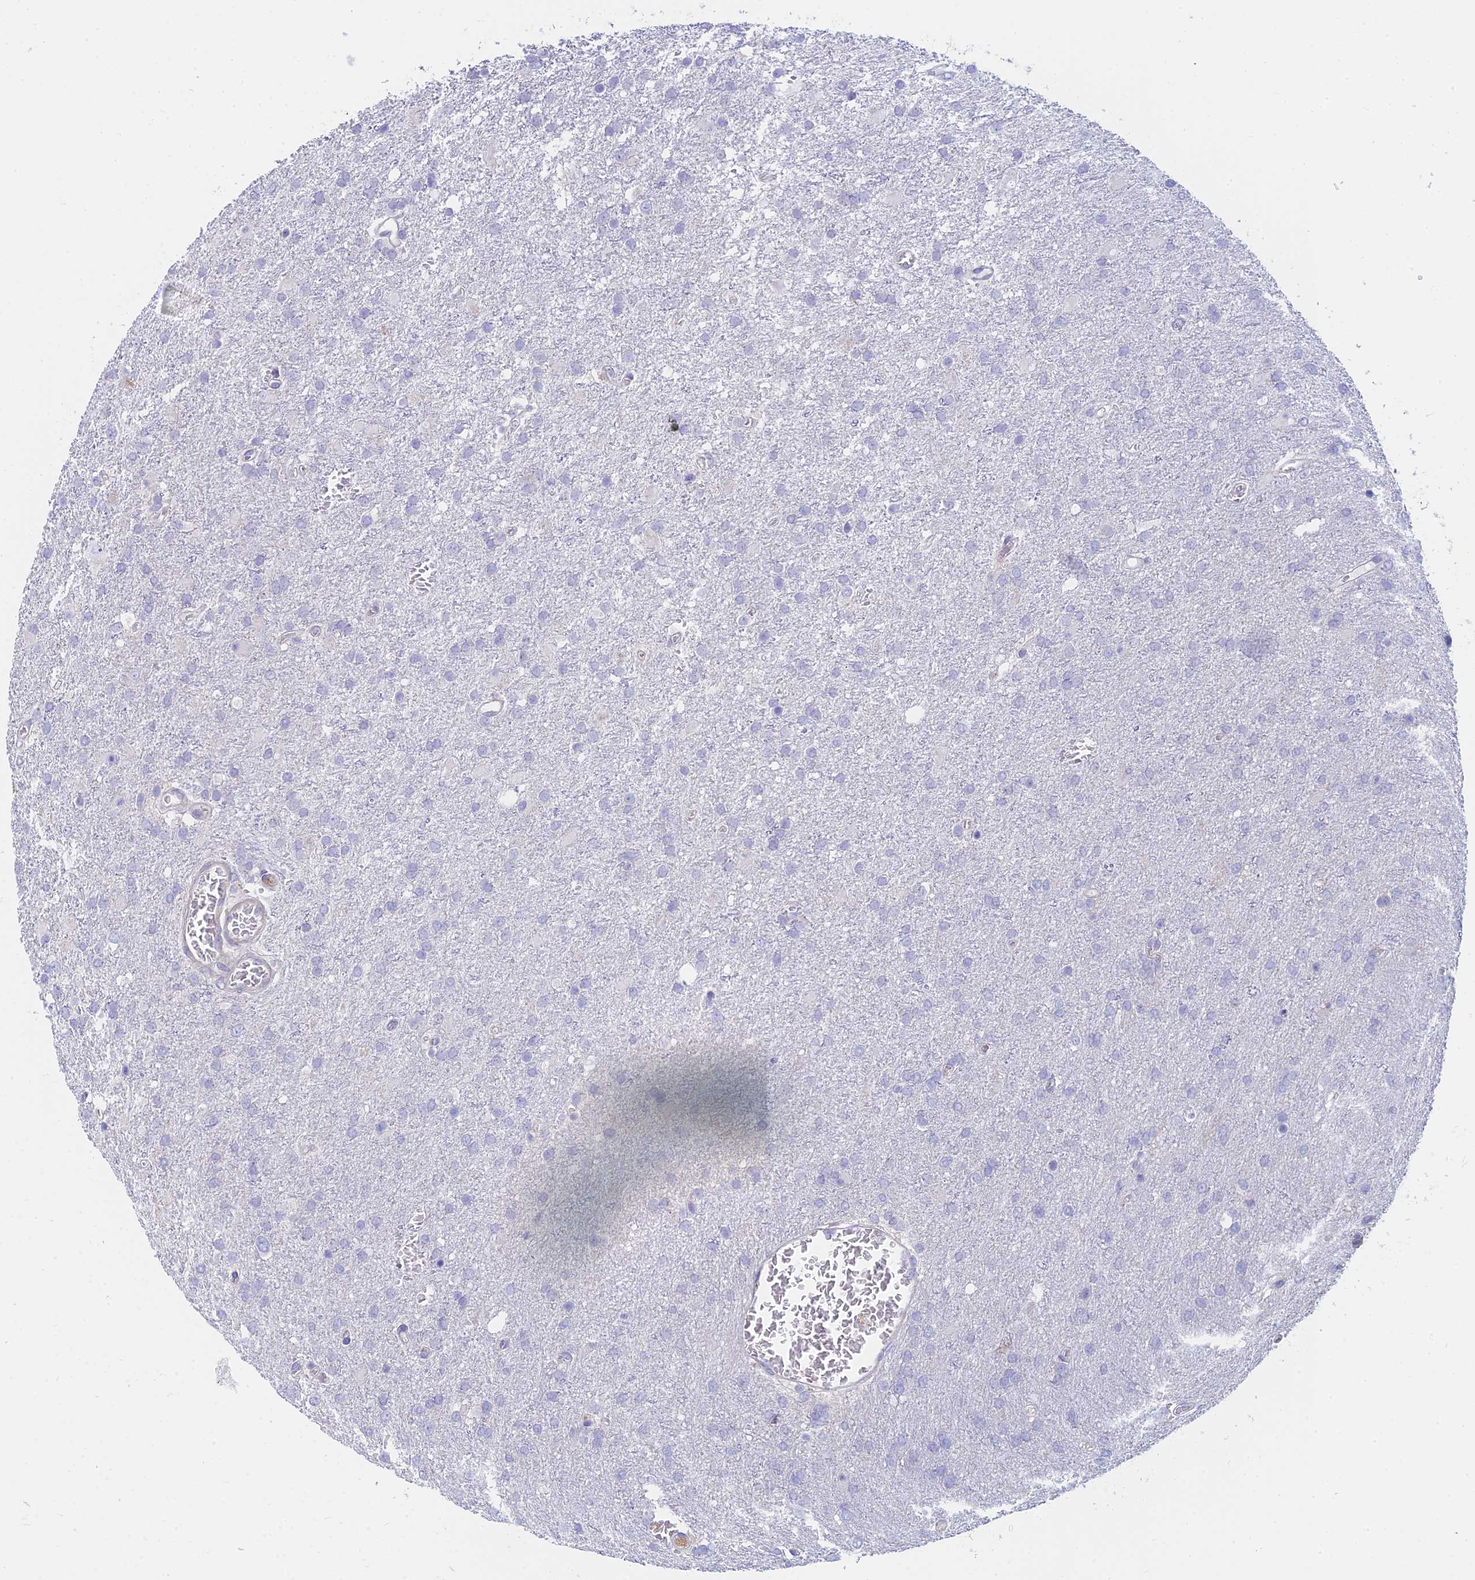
{"staining": {"intensity": "negative", "quantity": "none", "location": "none"}, "tissue": "glioma", "cell_type": "Tumor cells", "image_type": "cancer", "snomed": [{"axis": "morphology", "description": "Glioma, malignant, High grade"}, {"axis": "topography", "description": "Brain"}], "caption": "High-grade glioma (malignant) was stained to show a protein in brown. There is no significant positivity in tumor cells. The staining was performed using DAB (3,3'-diaminobenzidine) to visualize the protein expression in brown, while the nuclei were stained in blue with hematoxylin (Magnification: 20x).", "gene": "STRN4", "patient": {"sex": "female", "age": 74}}